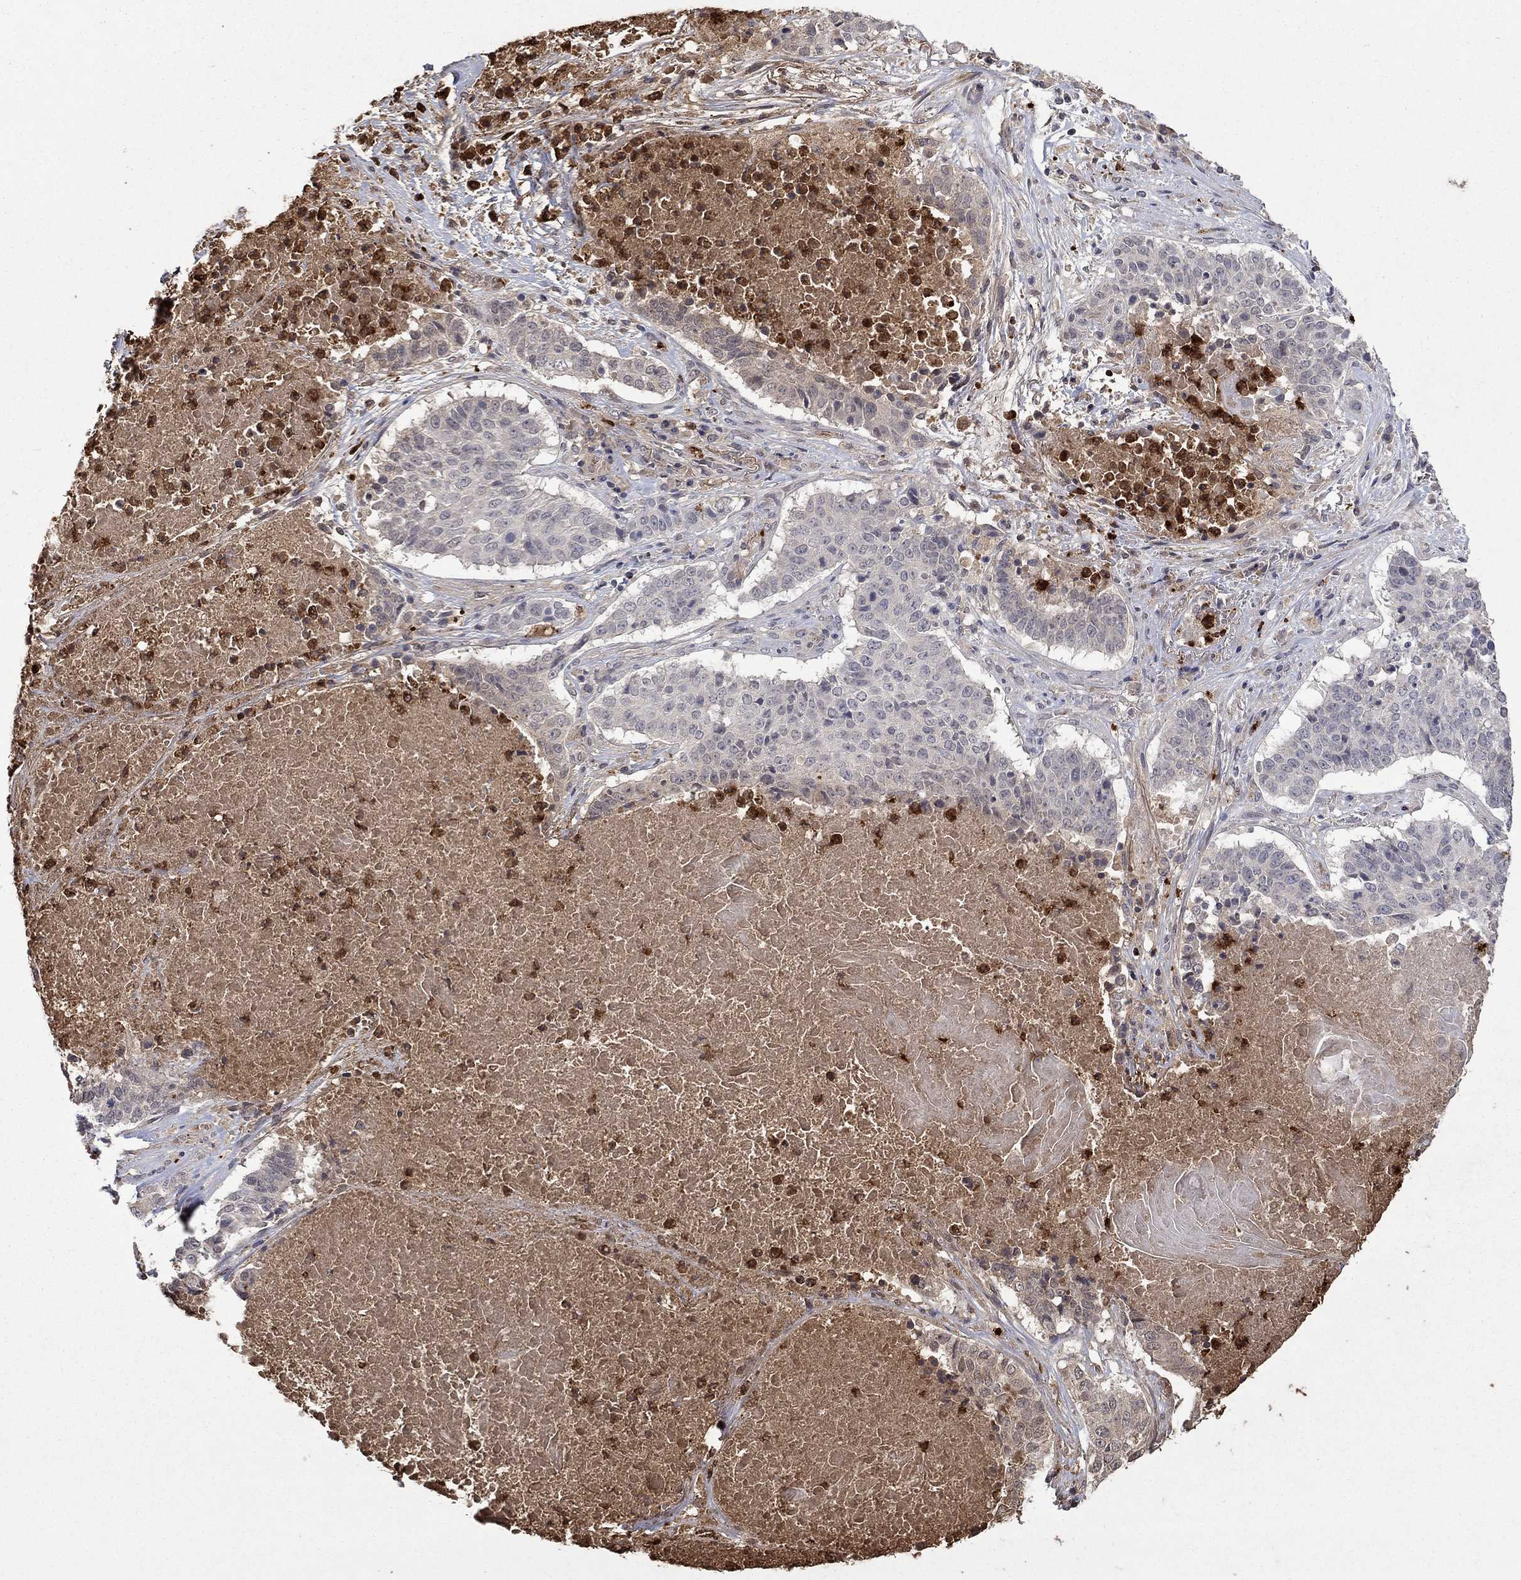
{"staining": {"intensity": "negative", "quantity": "none", "location": "none"}, "tissue": "lung cancer", "cell_type": "Tumor cells", "image_type": "cancer", "snomed": [{"axis": "morphology", "description": "Squamous cell carcinoma, NOS"}, {"axis": "topography", "description": "Lung"}], "caption": "This is an immunohistochemistry micrograph of lung squamous cell carcinoma. There is no expression in tumor cells.", "gene": "CCL5", "patient": {"sex": "male", "age": 64}}